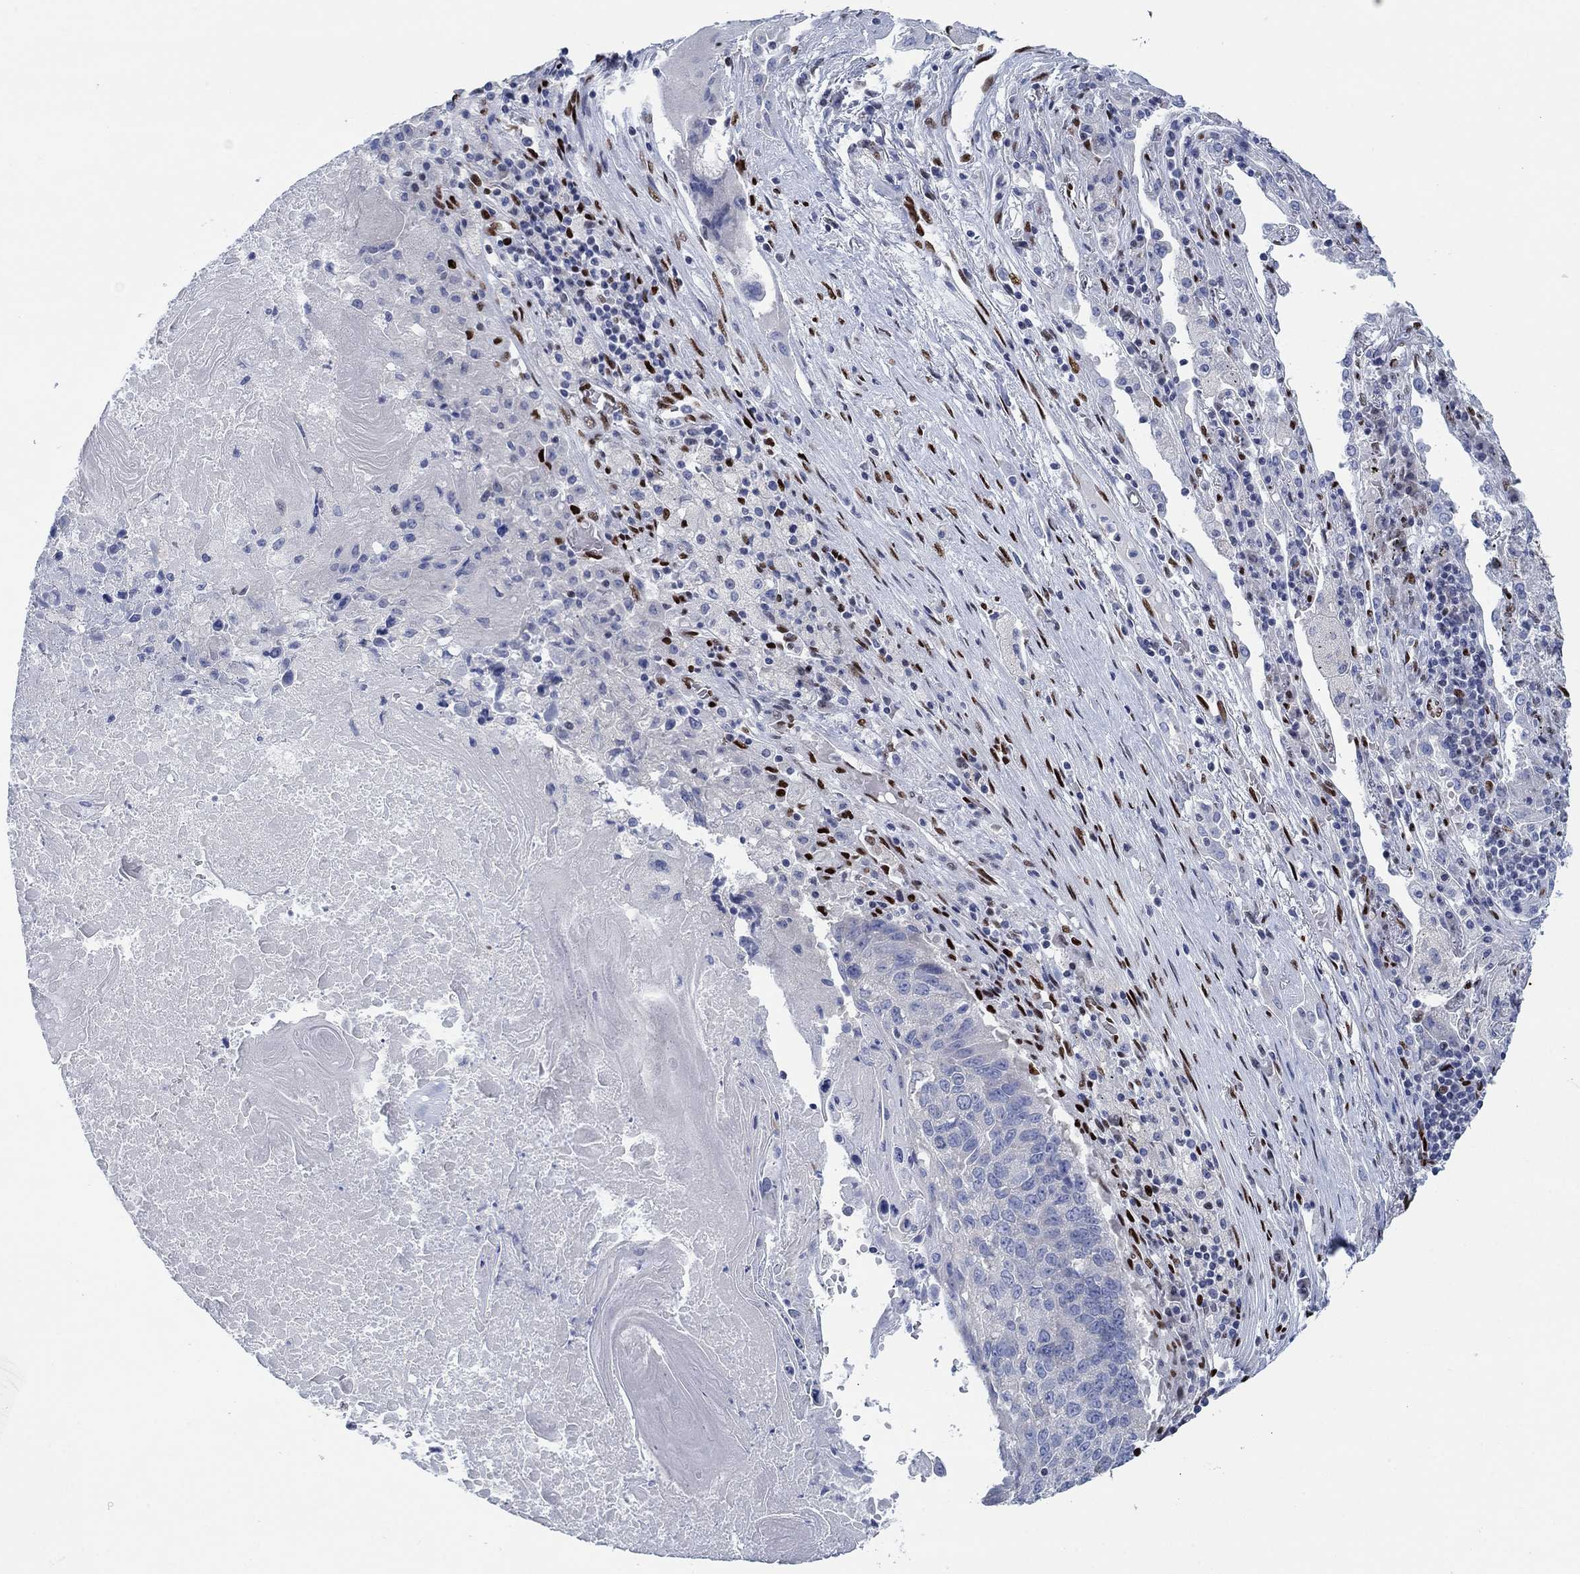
{"staining": {"intensity": "negative", "quantity": "none", "location": "none"}, "tissue": "lung cancer", "cell_type": "Tumor cells", "image_type": "cancer", "snomed": [{"axis": "morphology", "description": "Squamous cell carcinoma, NOS"}, {"axis": "topography", "description": "Lung"}], "caption": "Lung squamous cell carcinoma stained for a protein using immunohistochemistry exhibits no positivity tumor cells.", "gene": "ZEB1", "patient": {"sex": "male", "age": 73}}